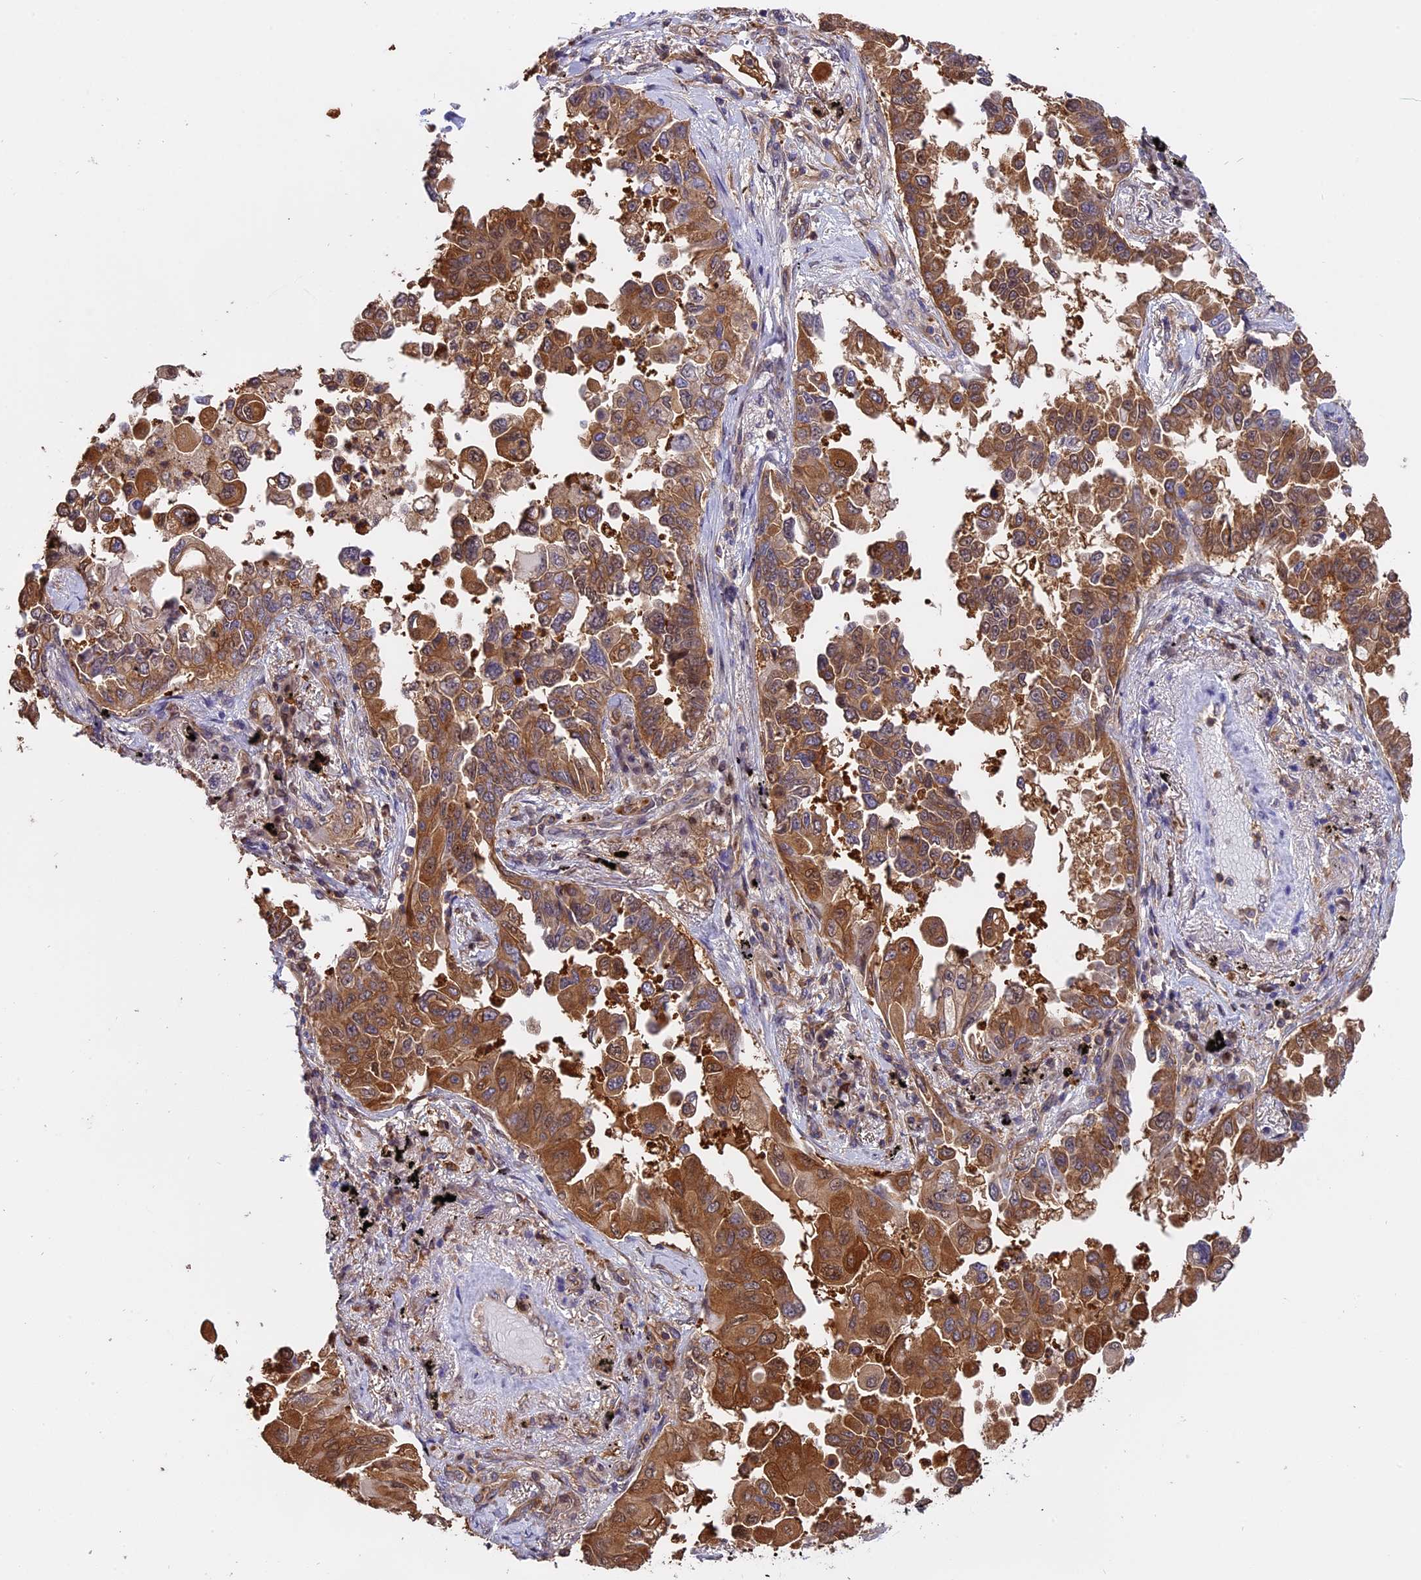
{"staining": {"intensity": "moderate", "quantity": ">75%", "location": "cytoplasmic/membranous"}, "tissue": "lung cancer", "cell_type": "Tumor cells", "image_type": "cancer", "snomed": [{"axis": "morphology", "description": "Adenocarcinoma, NOS"}, {"axis": "topography", "description": "Lung"}], "caption": "About >75% of tumor cells in lung adenocarcinoma exhibit moderate cytoplasmic/membranous protein expression as visualized by brown immunohistochemical staining.", "gene": "FAM118B", "patient": {"sex": "female", "age": 67}}